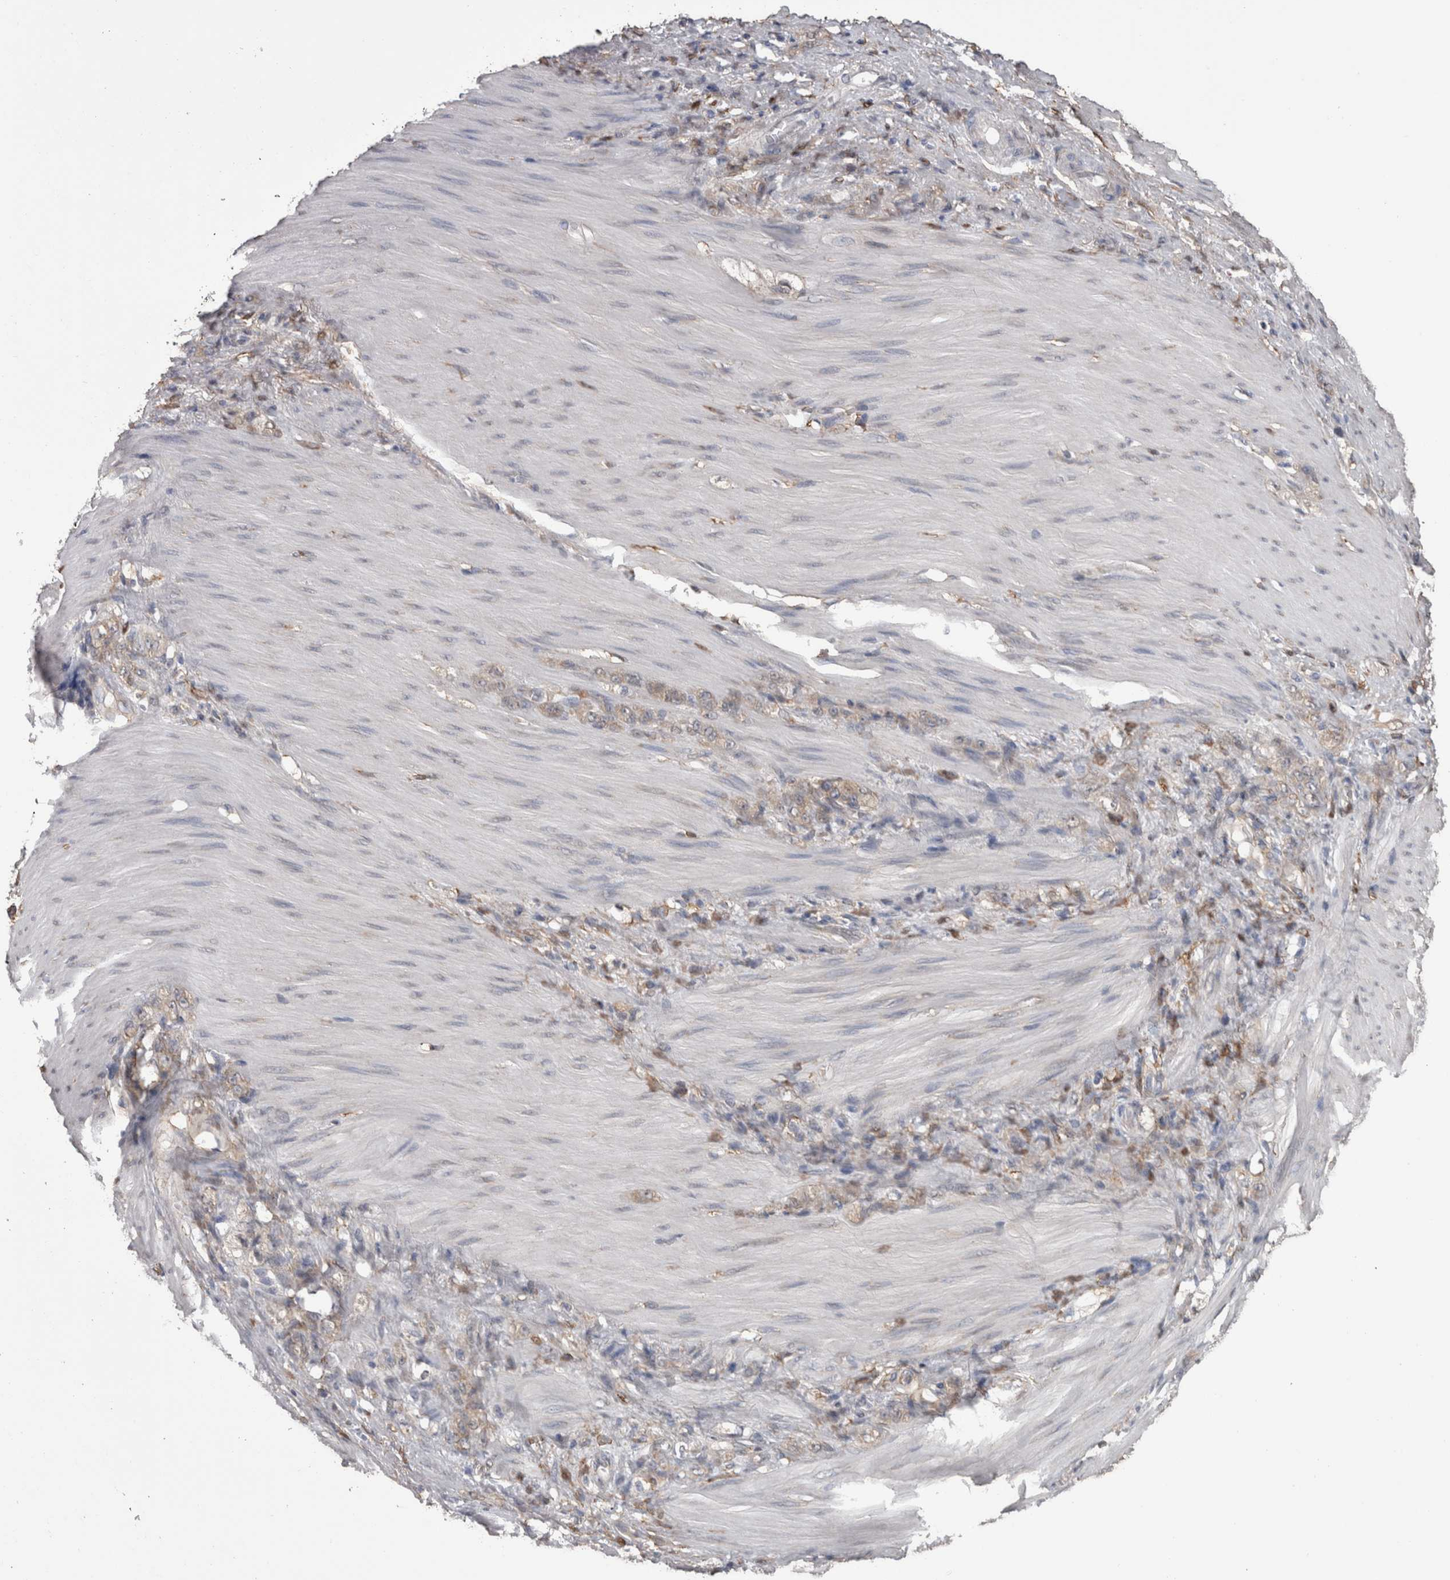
{"staining": {"intensity": "weak", "quantity": ">75%", "location": "cytoplasmic/membranous"}, "tissue": "stomach cancer", "cell_type": "Tumor cells", "image_type": "cancer", "snomed": [{"axis": "morphology", "description": "Normal tissue, NOS"}, {"axis": "morphology", "description": "Adenocarcinoma, NOS"}, {"axis": "topography", "description": "Stomach"}], "caption": "Adenocarcinoma (stomach) stained for a protein (brown) reveals weak cytoplasmic/membranous positive positivity in about >75% of tumor cells.", "gene": "DDX6", "patient": {"sex": "male", "age": 82}}